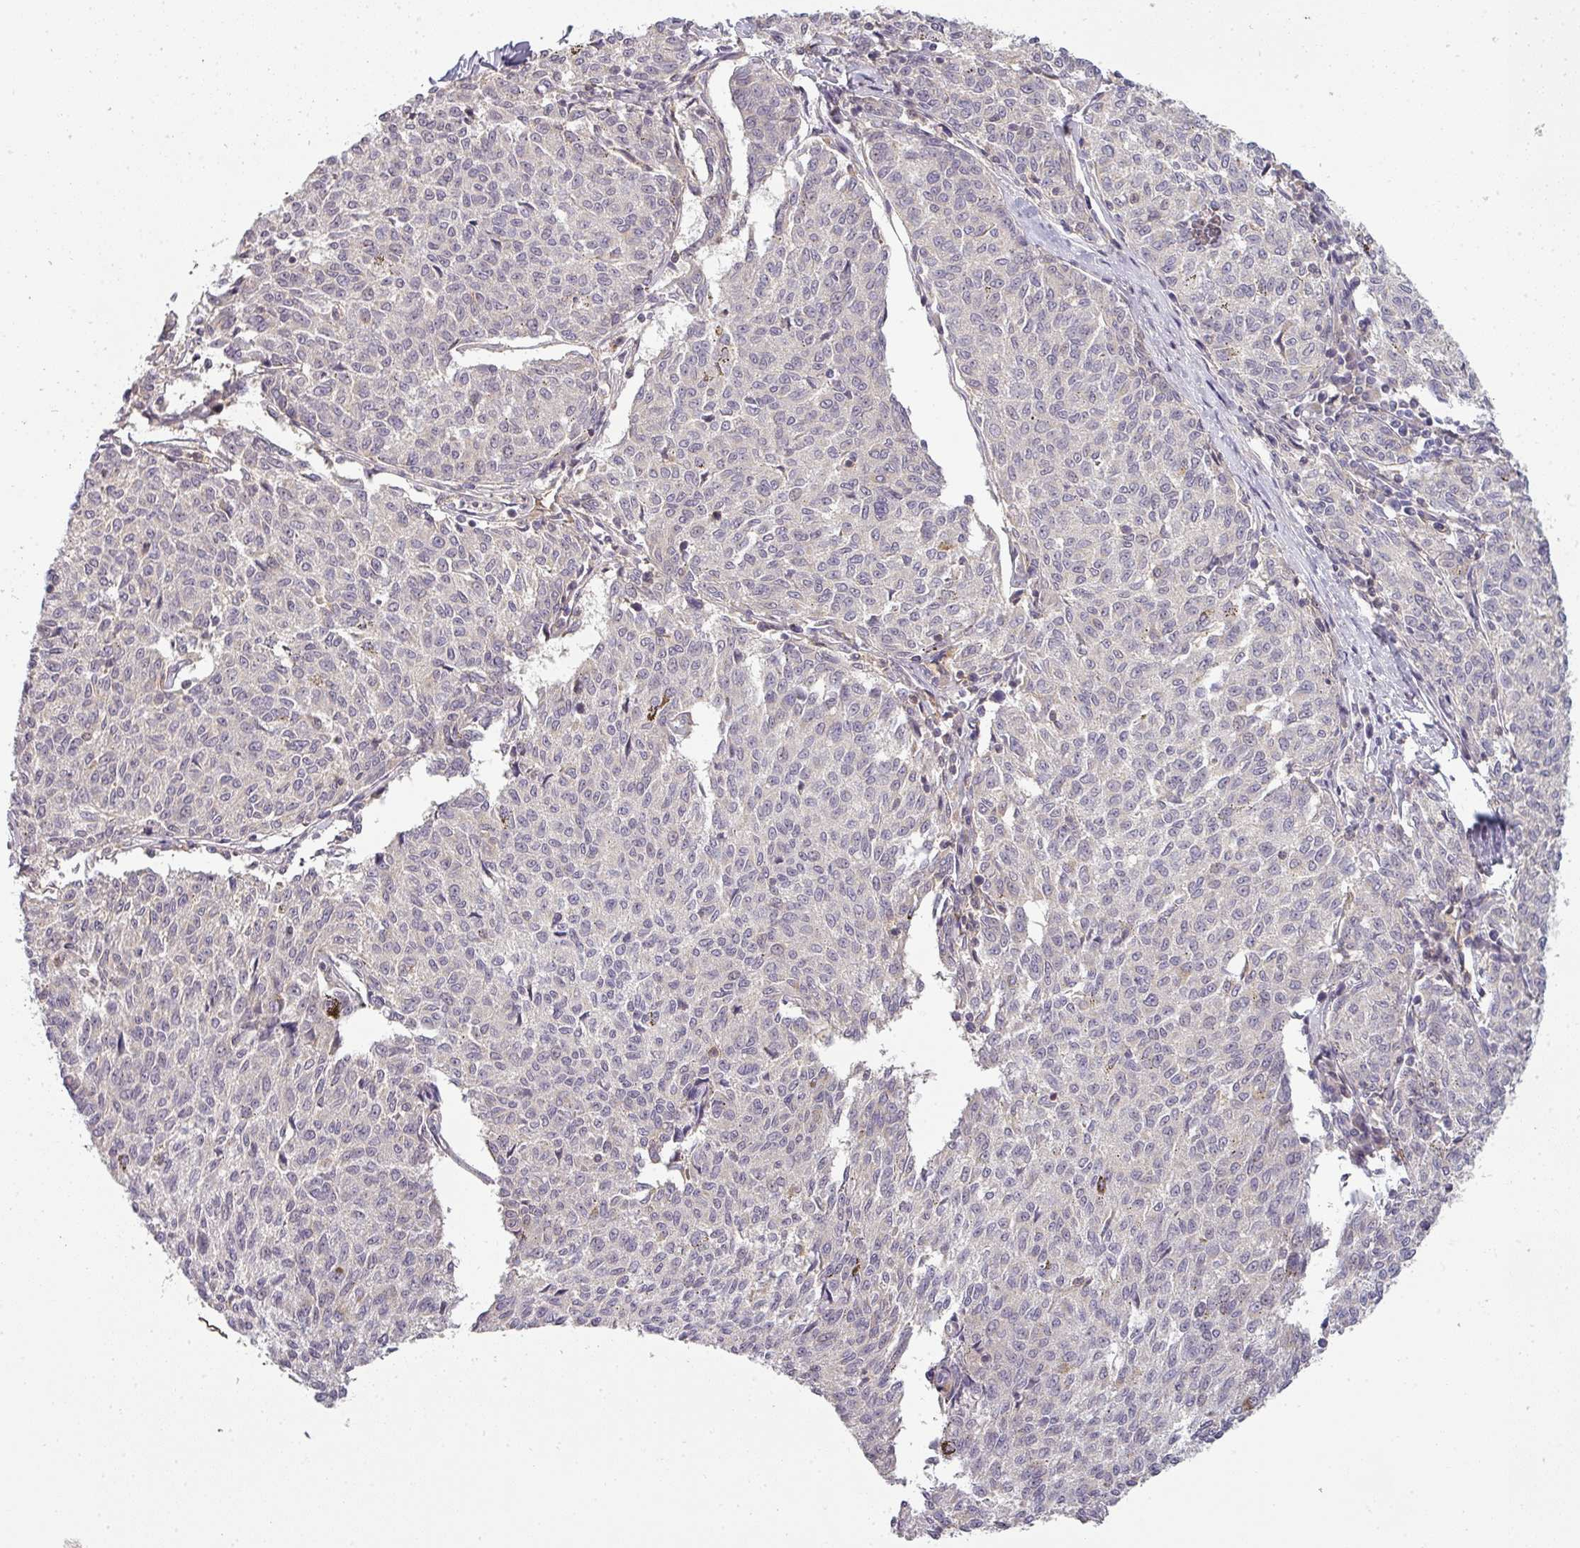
{"staining": {"intensity": "negative", "quantity": "none", "location": "none"}, "tissue": "melanoma", "cell_type": "Tumor cells", "image_type": "cancer", "snomed": [{"axis": "morphology", "description": "Malignant melanoma, NOS"}, {"axis": "topography", "description": "Skin"}], "caption": "High magnification brightfield microscopy of malignant melanoma stained with DAB (3,3'-diaminobenzidine) (brown) and counterstained with hematoxylin (blue): tumor cells show no significant positivity.", "gene": "NIN", "patient": {"sex": "female", "age": 72}}